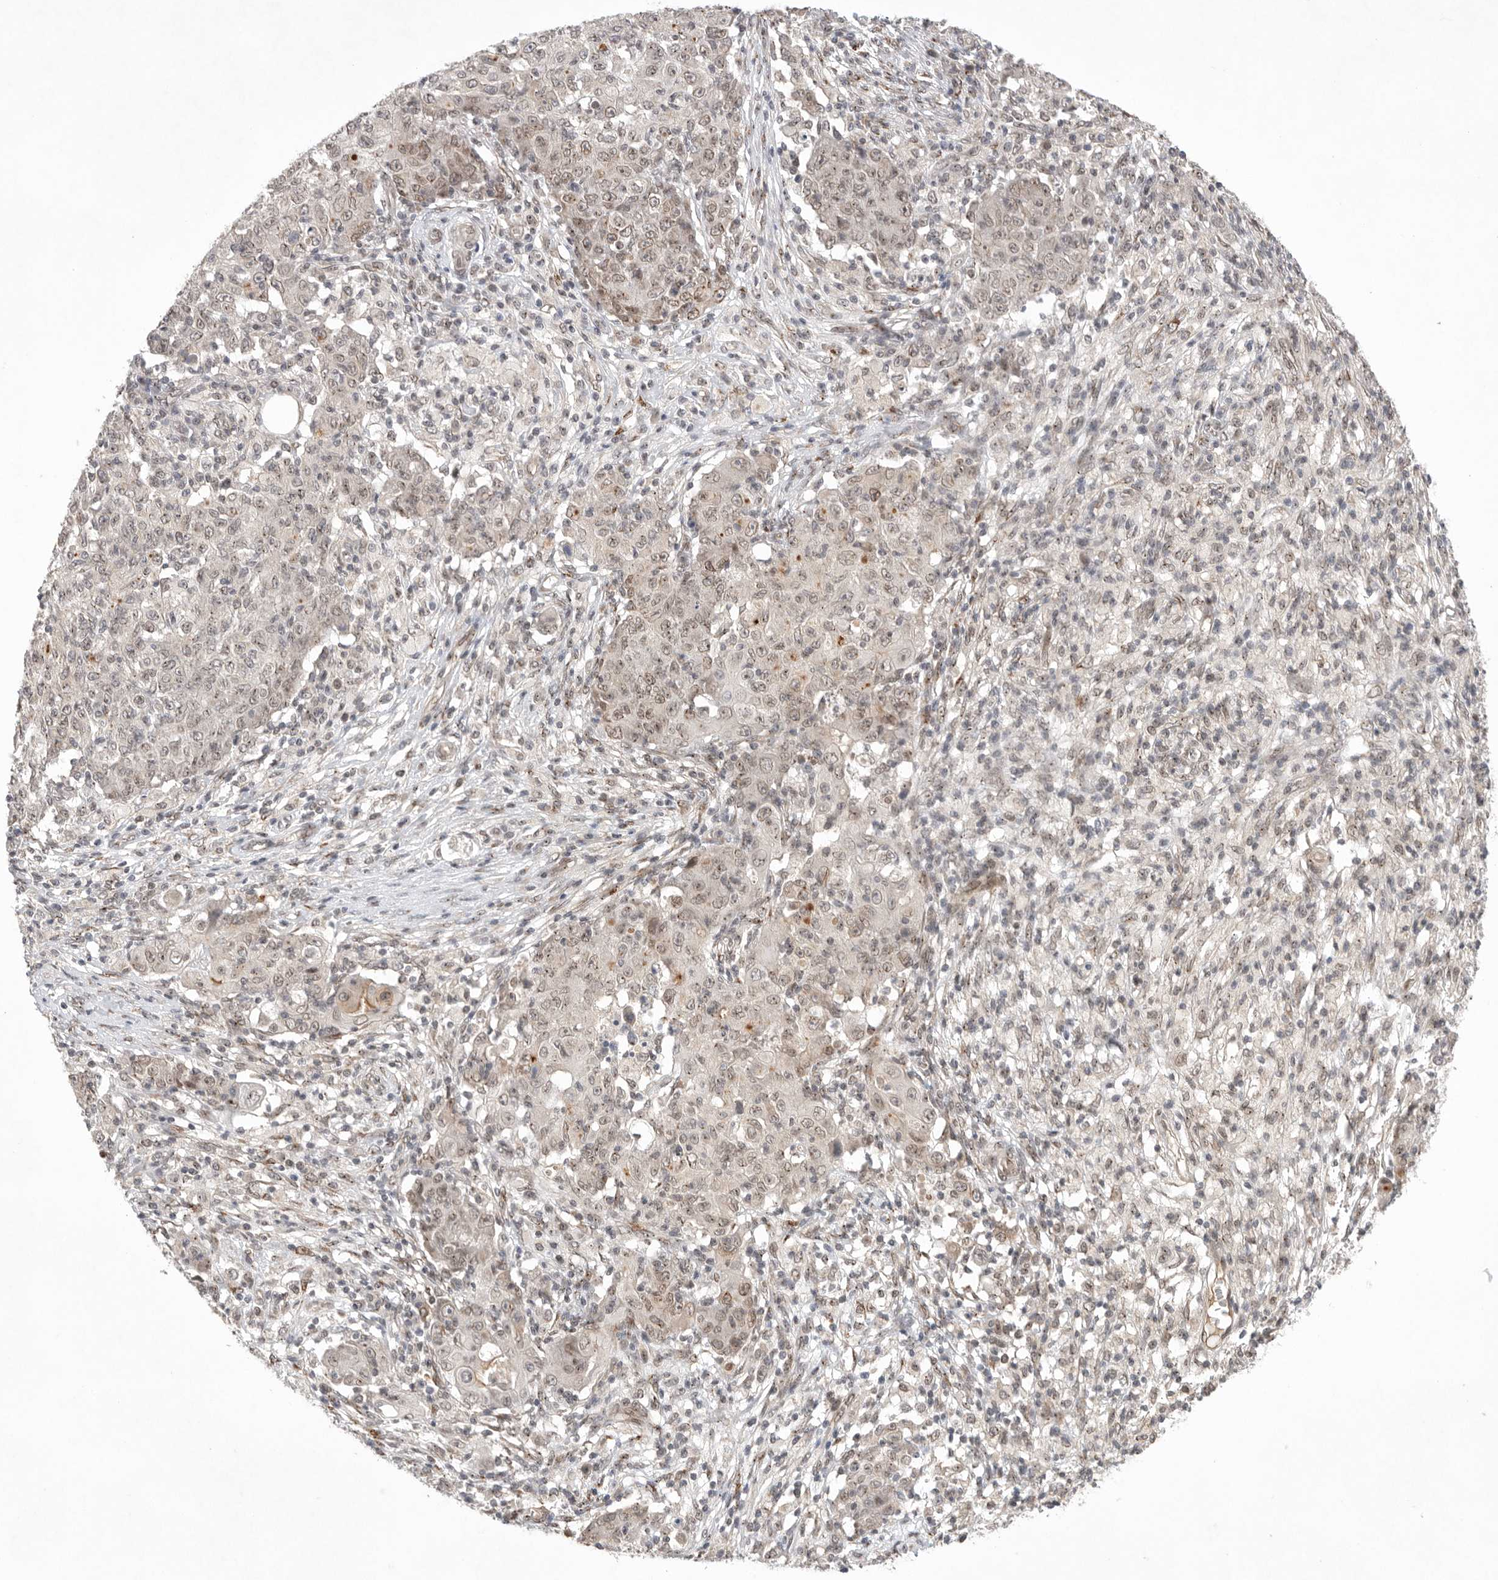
{"staining": {"intensity": "weak", "quantity": "25%-75%", "location": "nuclear"}, "tissue": "ovarian cancer", "cell_type": "Tumor cells", "image_type": "cancer", "snomed": [{"axis": "morphology", "description": "Carcinoma, endometroid"}, {"axis": "topography", "description": "Ovary"}], "caption": "This is a micrograph of immunohistochemistry (IHC) staining of ovarian endometroid carcinoma, which shows weak staining in the nuclear of tumor cells.", "gene": "LEMD3", "patient": {"sex": "female", "age": 42}}